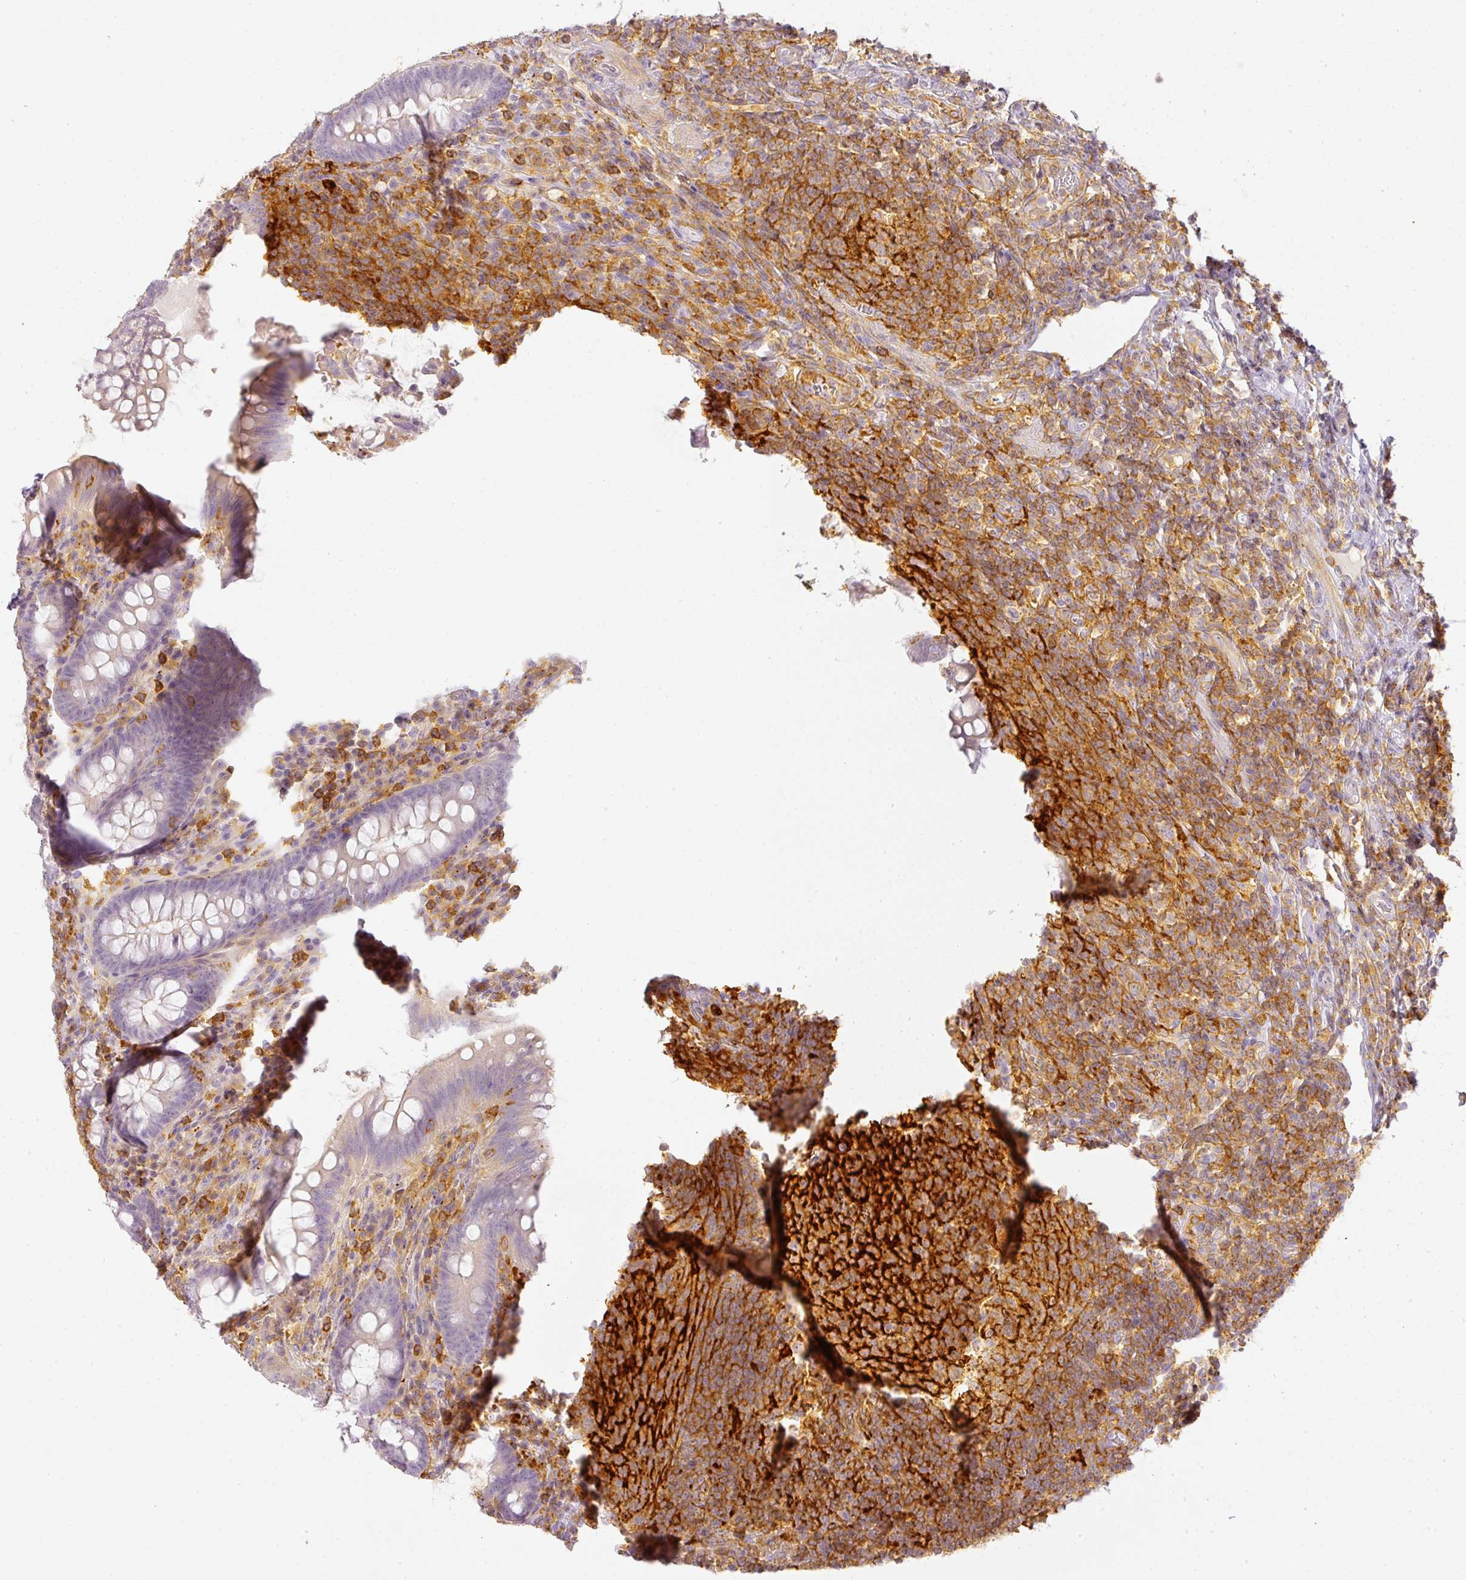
{"staining": {"intensity": "negative", "quantity": "none", "location": "none"}, "tissue": "appendix", "cell_type": "Glandular cells", "image_type": "normal", "snomed": [{"axis": "morphology", "description": "Normal tissue, NOS"}, {"axis": "topography", "description": "Appendix"}], "caption": "DAB immunohistochemical staining of benign appendix exhibits no significant positivity in glandular cells.", "gene": "TMEM42", "patient": {"sex": "female", "age": 43}}